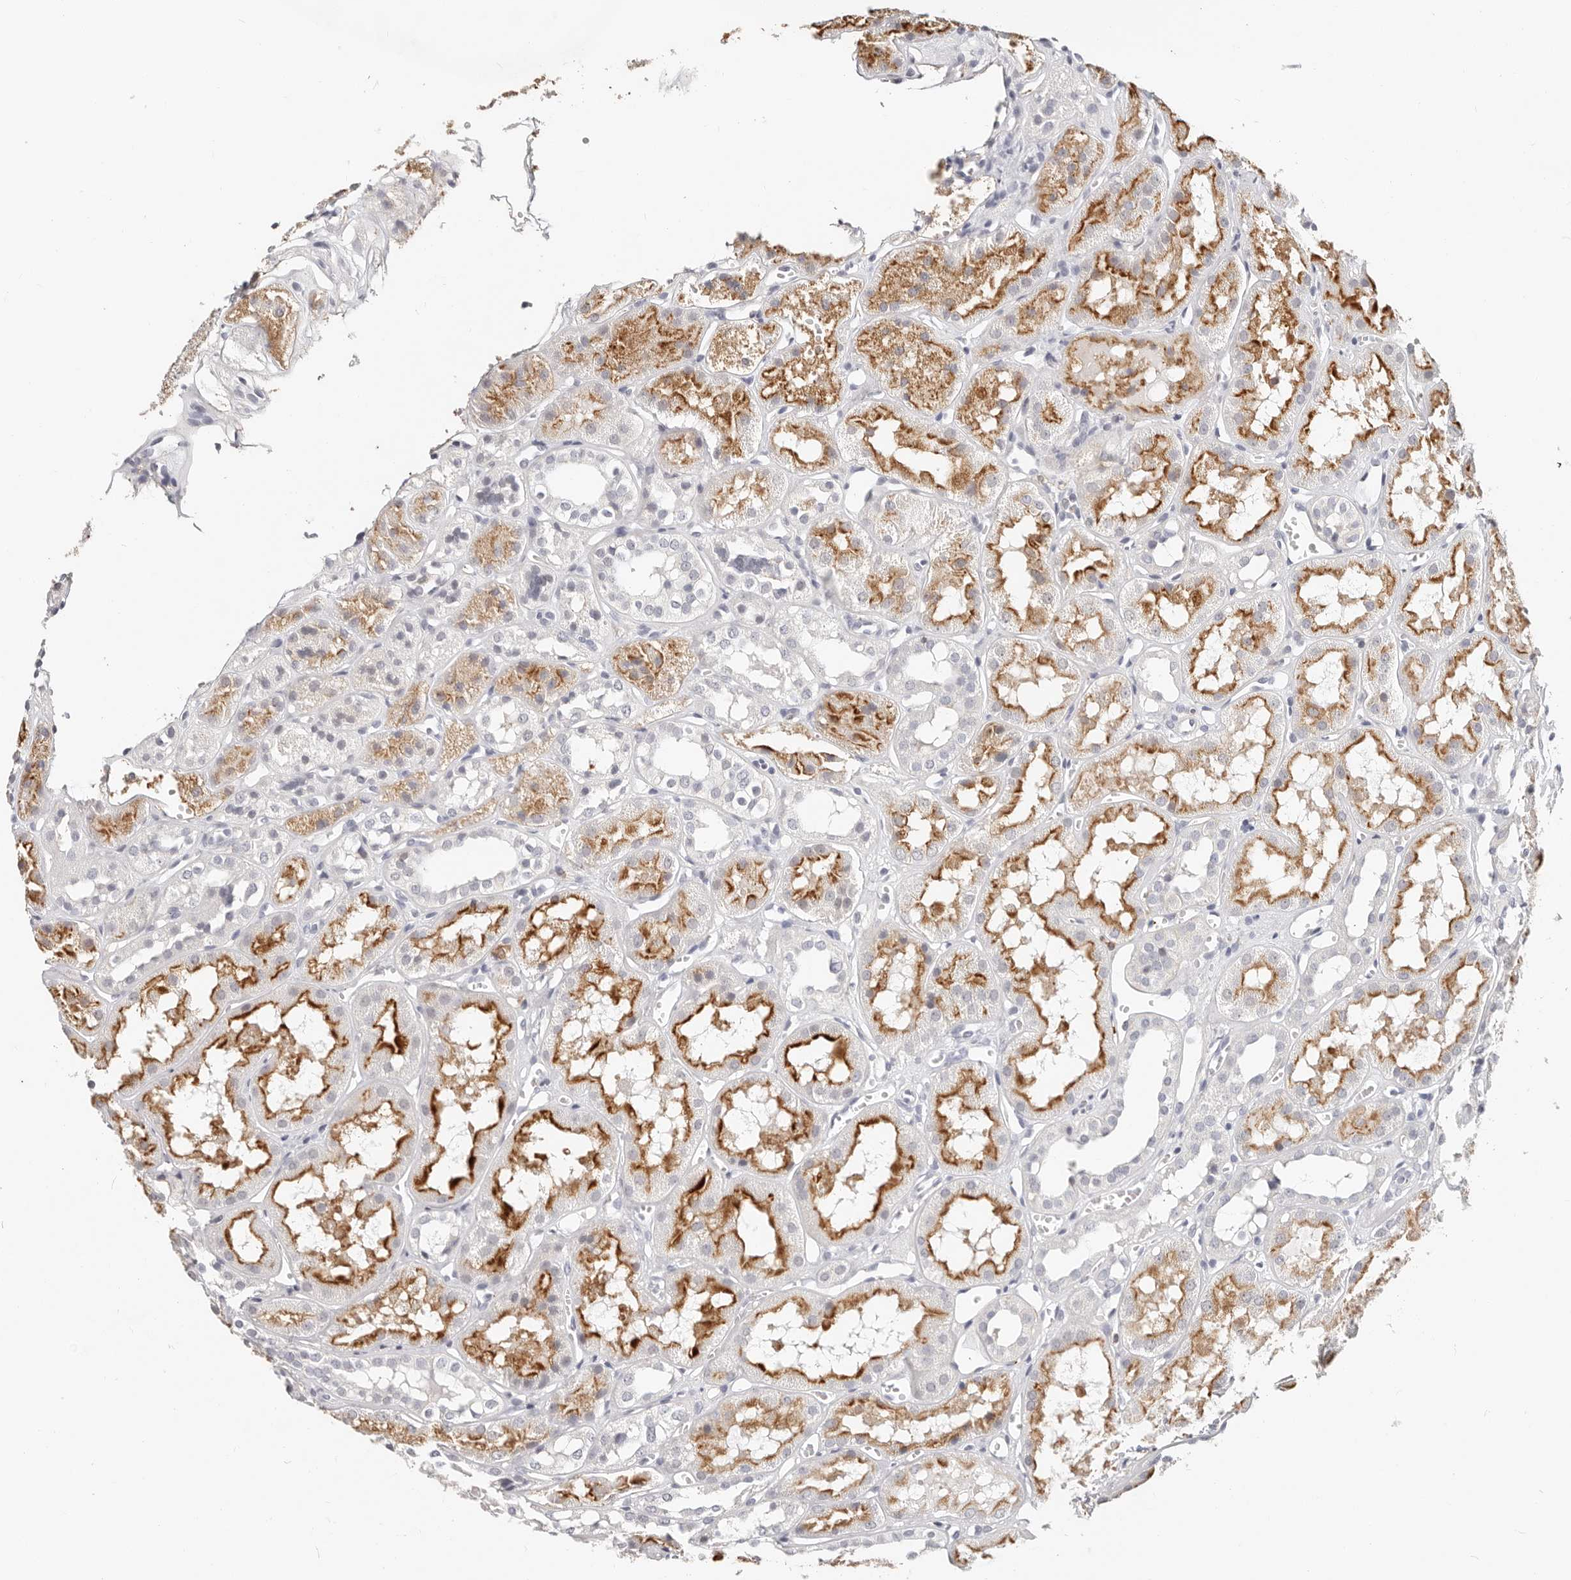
{"staining": {"intensity": "negative", "quantity": "none", "location": "none"}, "tissue": "kidney", "cell_type": "Cells in glomeruli", "image_type": "normal", "snomed": [{"axis": "morphology", "description": "Normal tissue, NOS"}, {"axis": "topography", "description": "Kidney"}], "caption": "A high-resolution micrograph shows immunohistochemistry (IHC) staining of benign kidney, which reveals no significant expression in cells in glomeruli. (IHC, brightfield microscopy, high magnification).", "gene": "TMEM63B", "patient": {"sex": "male", "age": 16}}